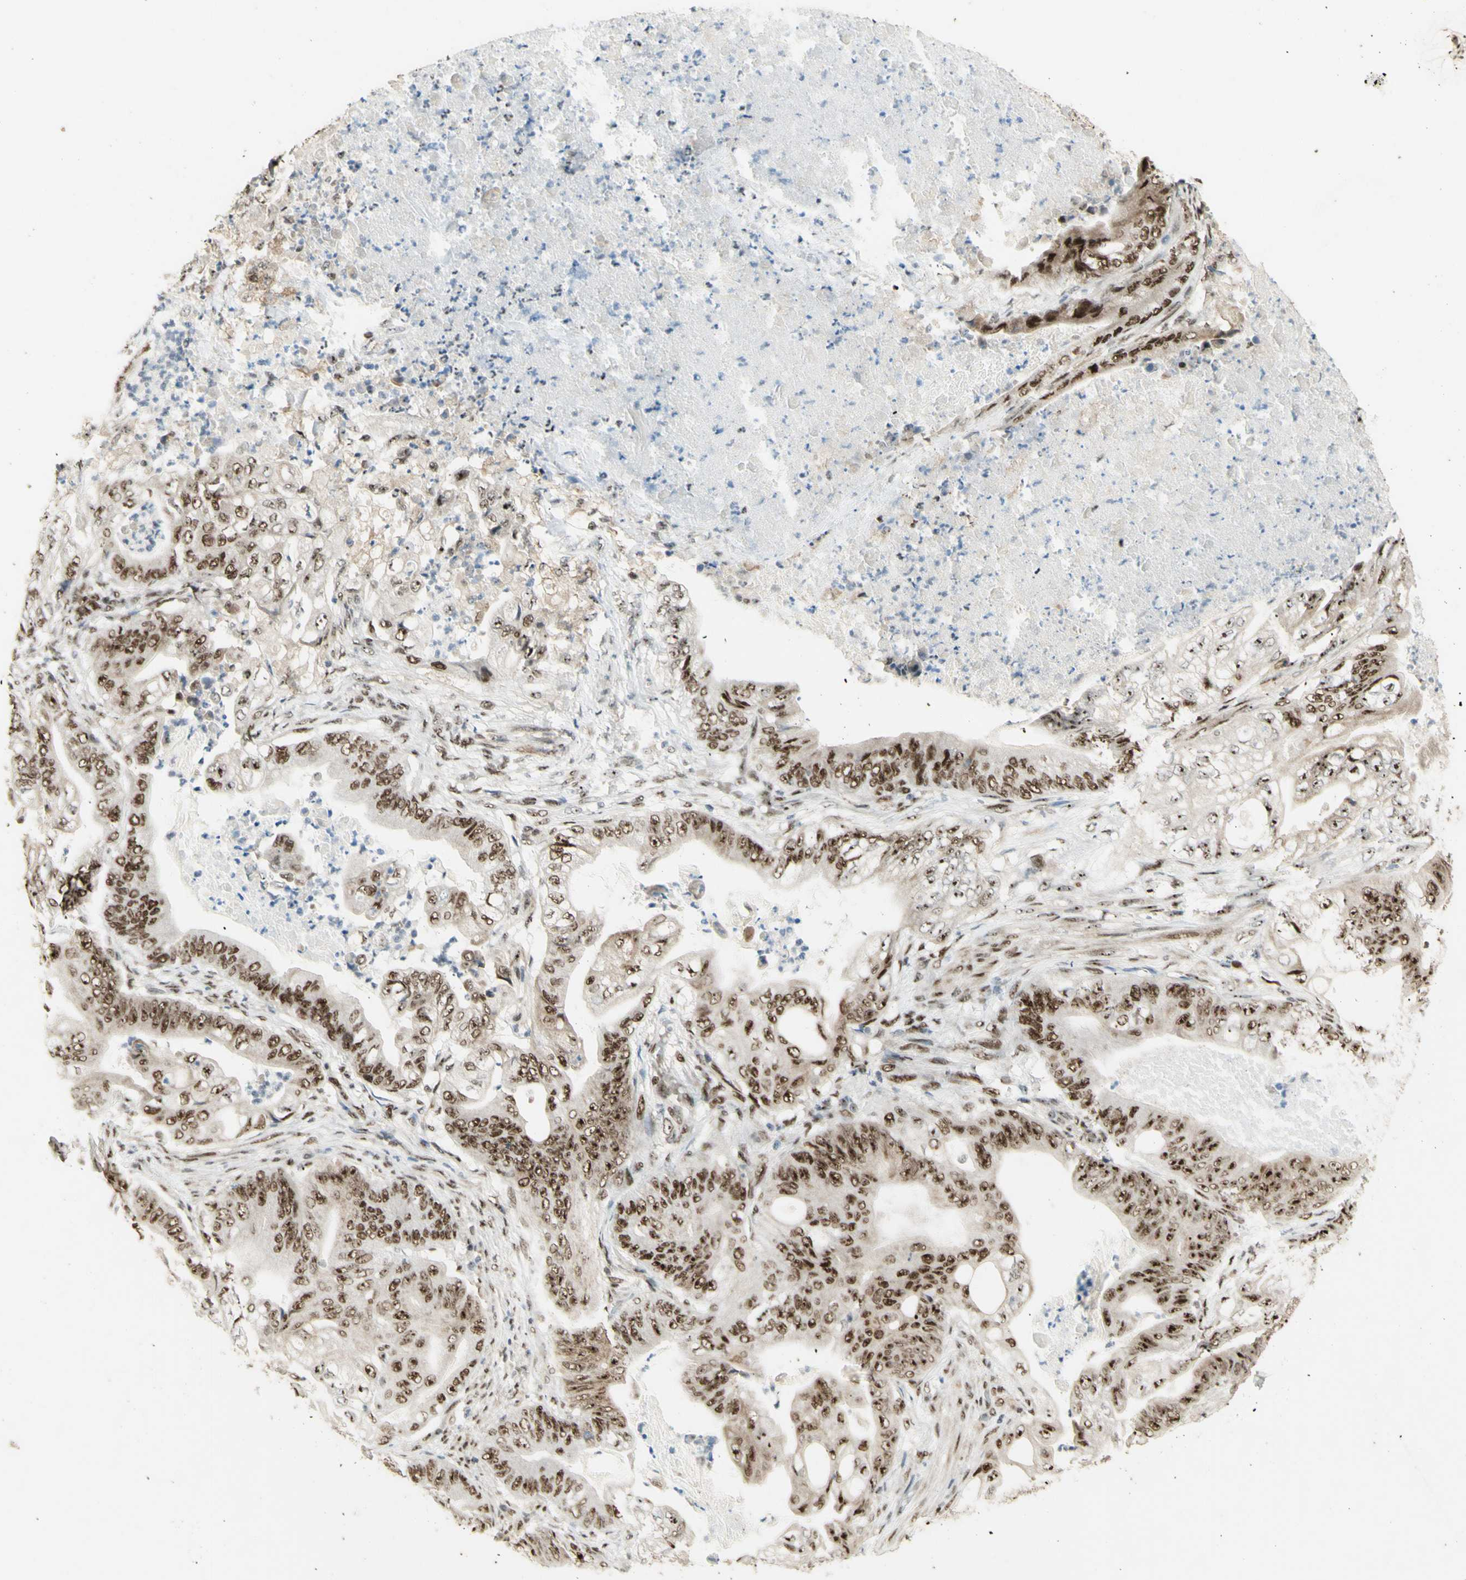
{"staining": {"intensity": "strong", "quantity": ">75%", "location": "nuclear"}, "tissue": "stomach cancer", "cell_type": "Tumor cells", "image_type": "cancer", "snomed": [{"axis": "morphology", "description": "Adenocarcinoma, NOS"}, {"axis": "topography", "description": "Stomach"}], "caption": "An immunohistochemistry photomicrograph of tumor tissue is shown. Protein staining in brown highlights strong nuclear positivity in adenocarcinoma (stomach) within tumor cells. (DAB = brown stain, brightfield microscopy at high magnification).", "gene": "DHX9", "patient": {"sex": "female", "age": 73}}